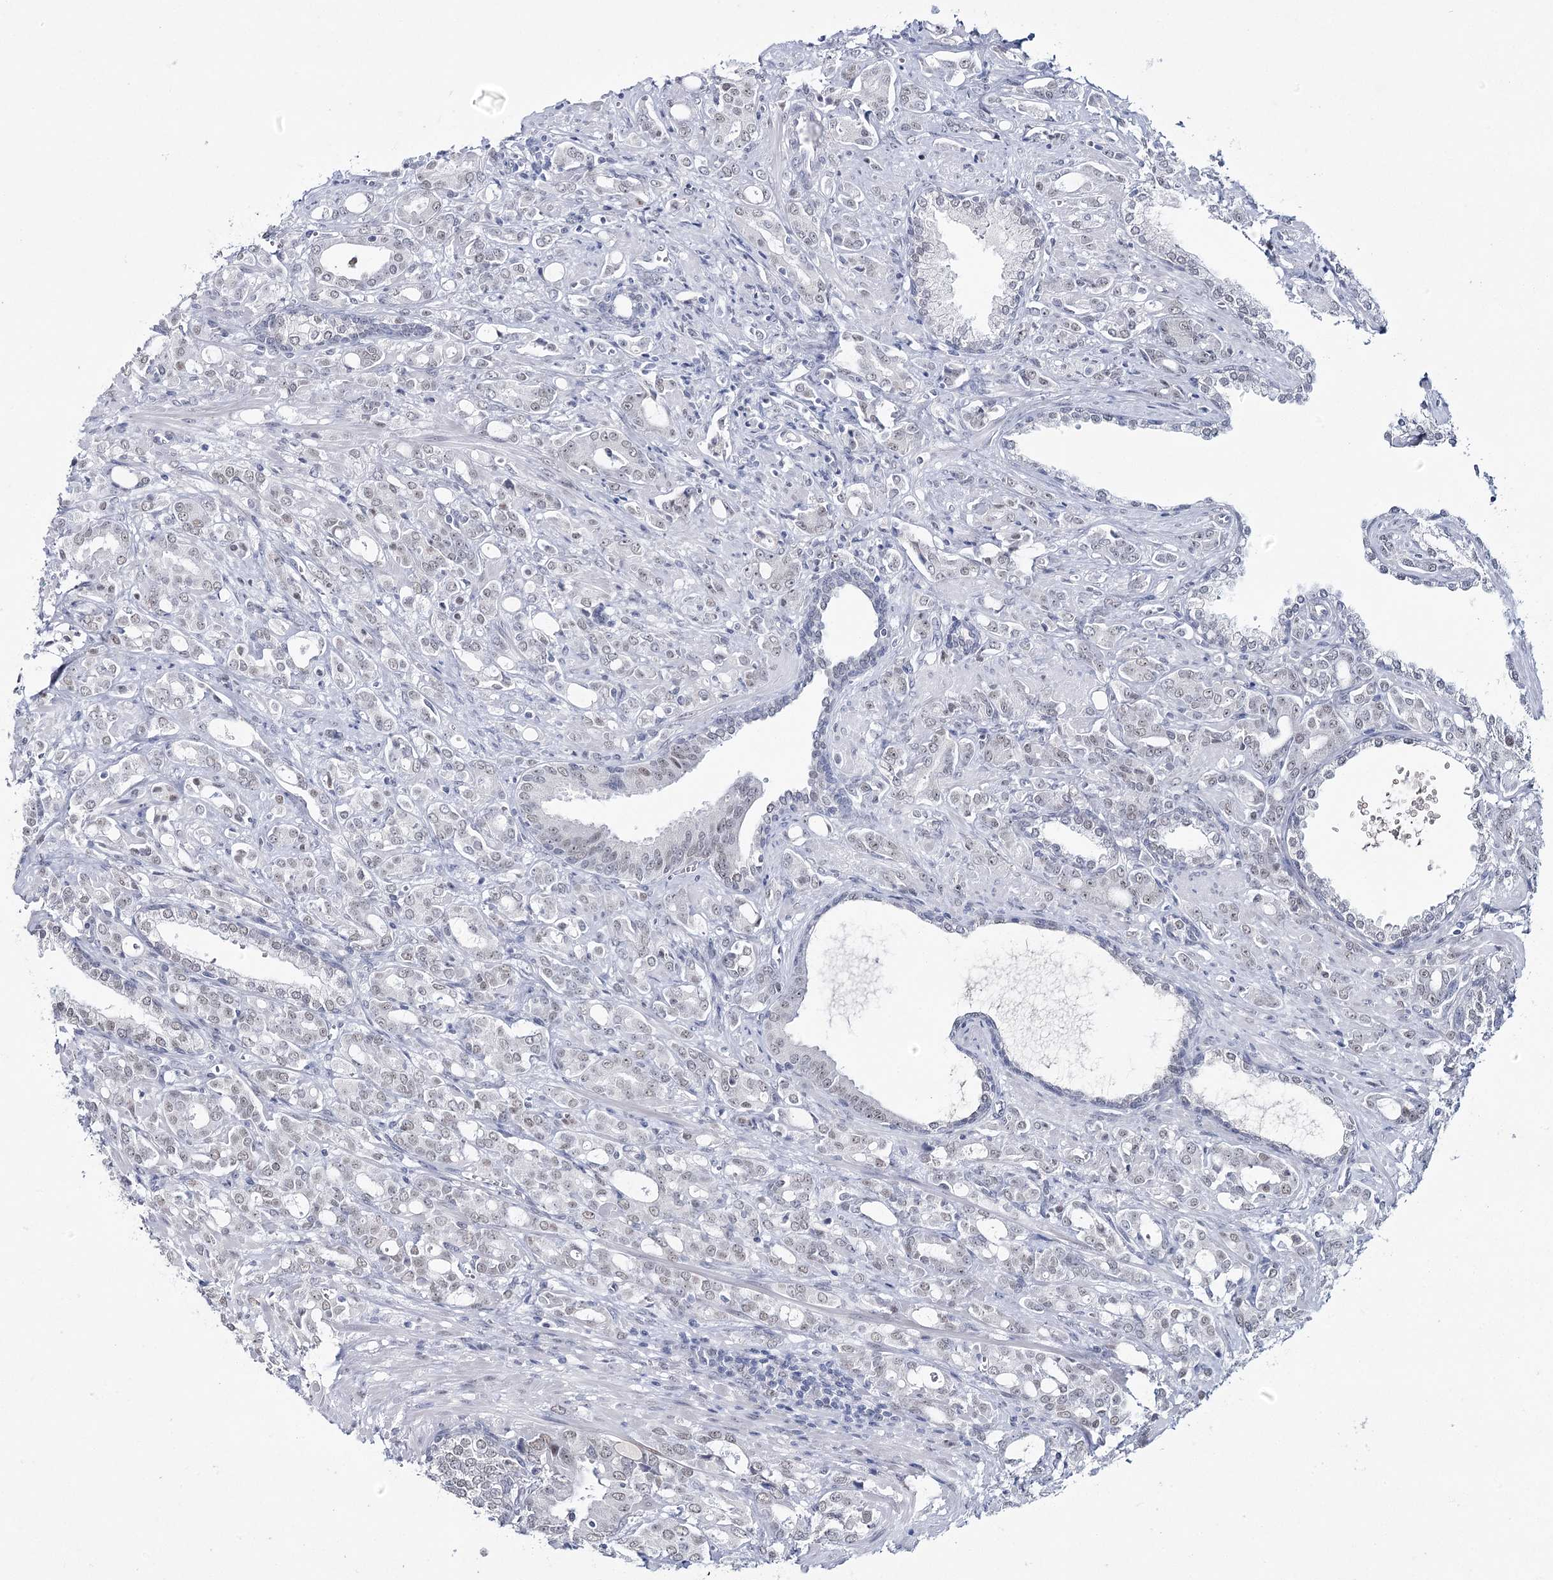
{"staining": {"intensity": "weak", "quantity": ">75%", "location": "nuclear"}, "tissue": "prostate cancer", "cell_type": "Tumor cells", "image_type": "cancer", "snomed": [{"axis": "morphology", "description": "Adenocarcinoma, High grade"}, {"axis": "topography", "description": "Prostate"}], "caption": "This micrograph displays prostate high-grade adenocarcinoma stained with immunohistochemistry (IHC) to label a protein in brown. The nuclear of tumor cells show weak positivity for the protein. Nuclei are counter-stained blue.", "gene": "ZC3H8", "patient": {"sex": "male", "age": 72}}